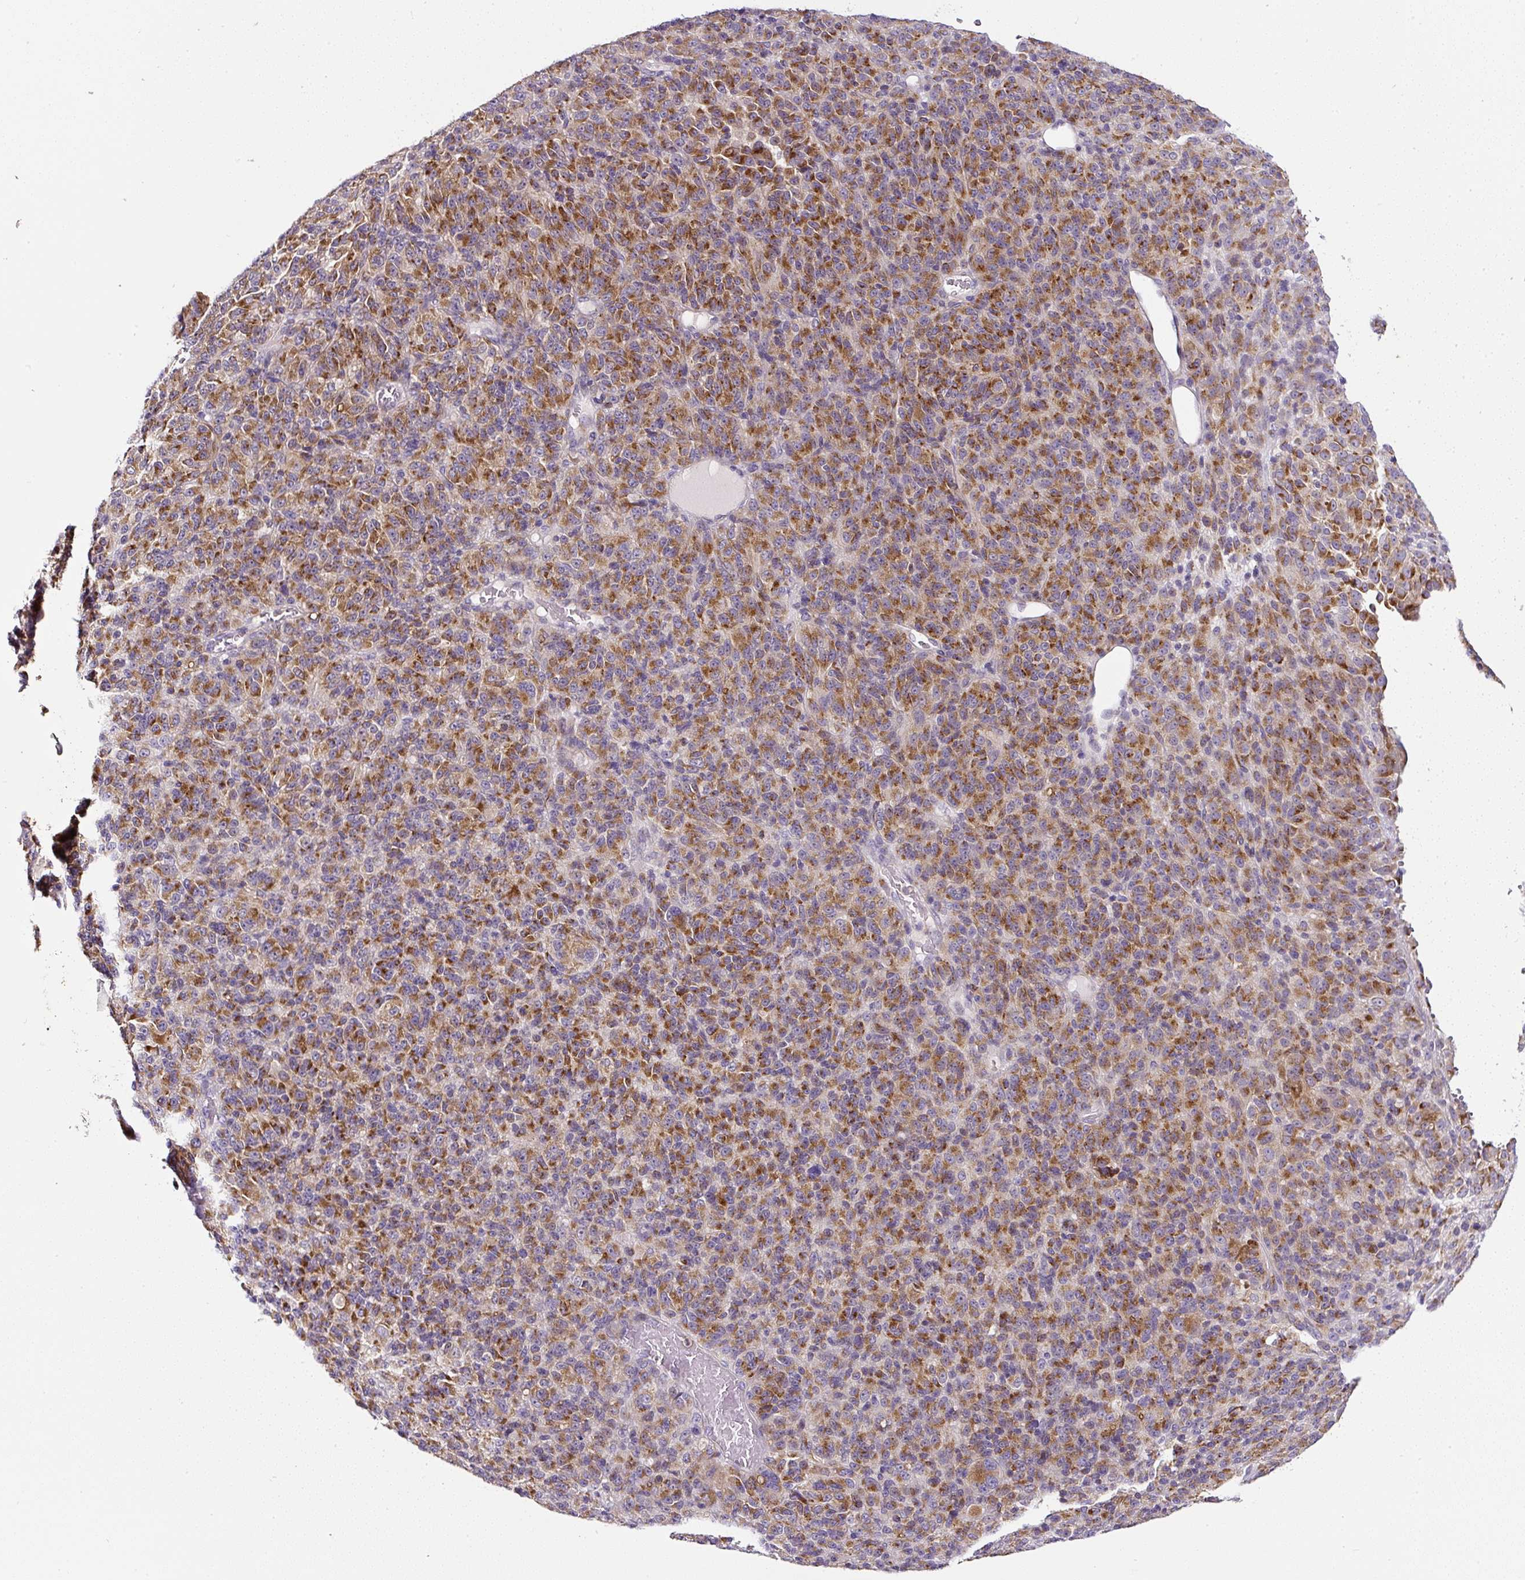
{"staining": {"intensity": "moderate", "quantity": ">75%", "location": "cytoplasmic/membranous"}, "tissue": "melanoma", "cell_type": "Tumor cells", "image_type": "cancer", "snomed": [{"axis": "morphology", "description": "Malignant melanoma, Metastatic site"}, {"axis": "topography", "description": "Brain"}], "caption": "Moderate cytoplasmic/membranous staining is present in about >75% of tumor cells in malignant melanoma (metastatic site).", "gene": "HPS4", "patient": {"sex": "female", "age": 56}}